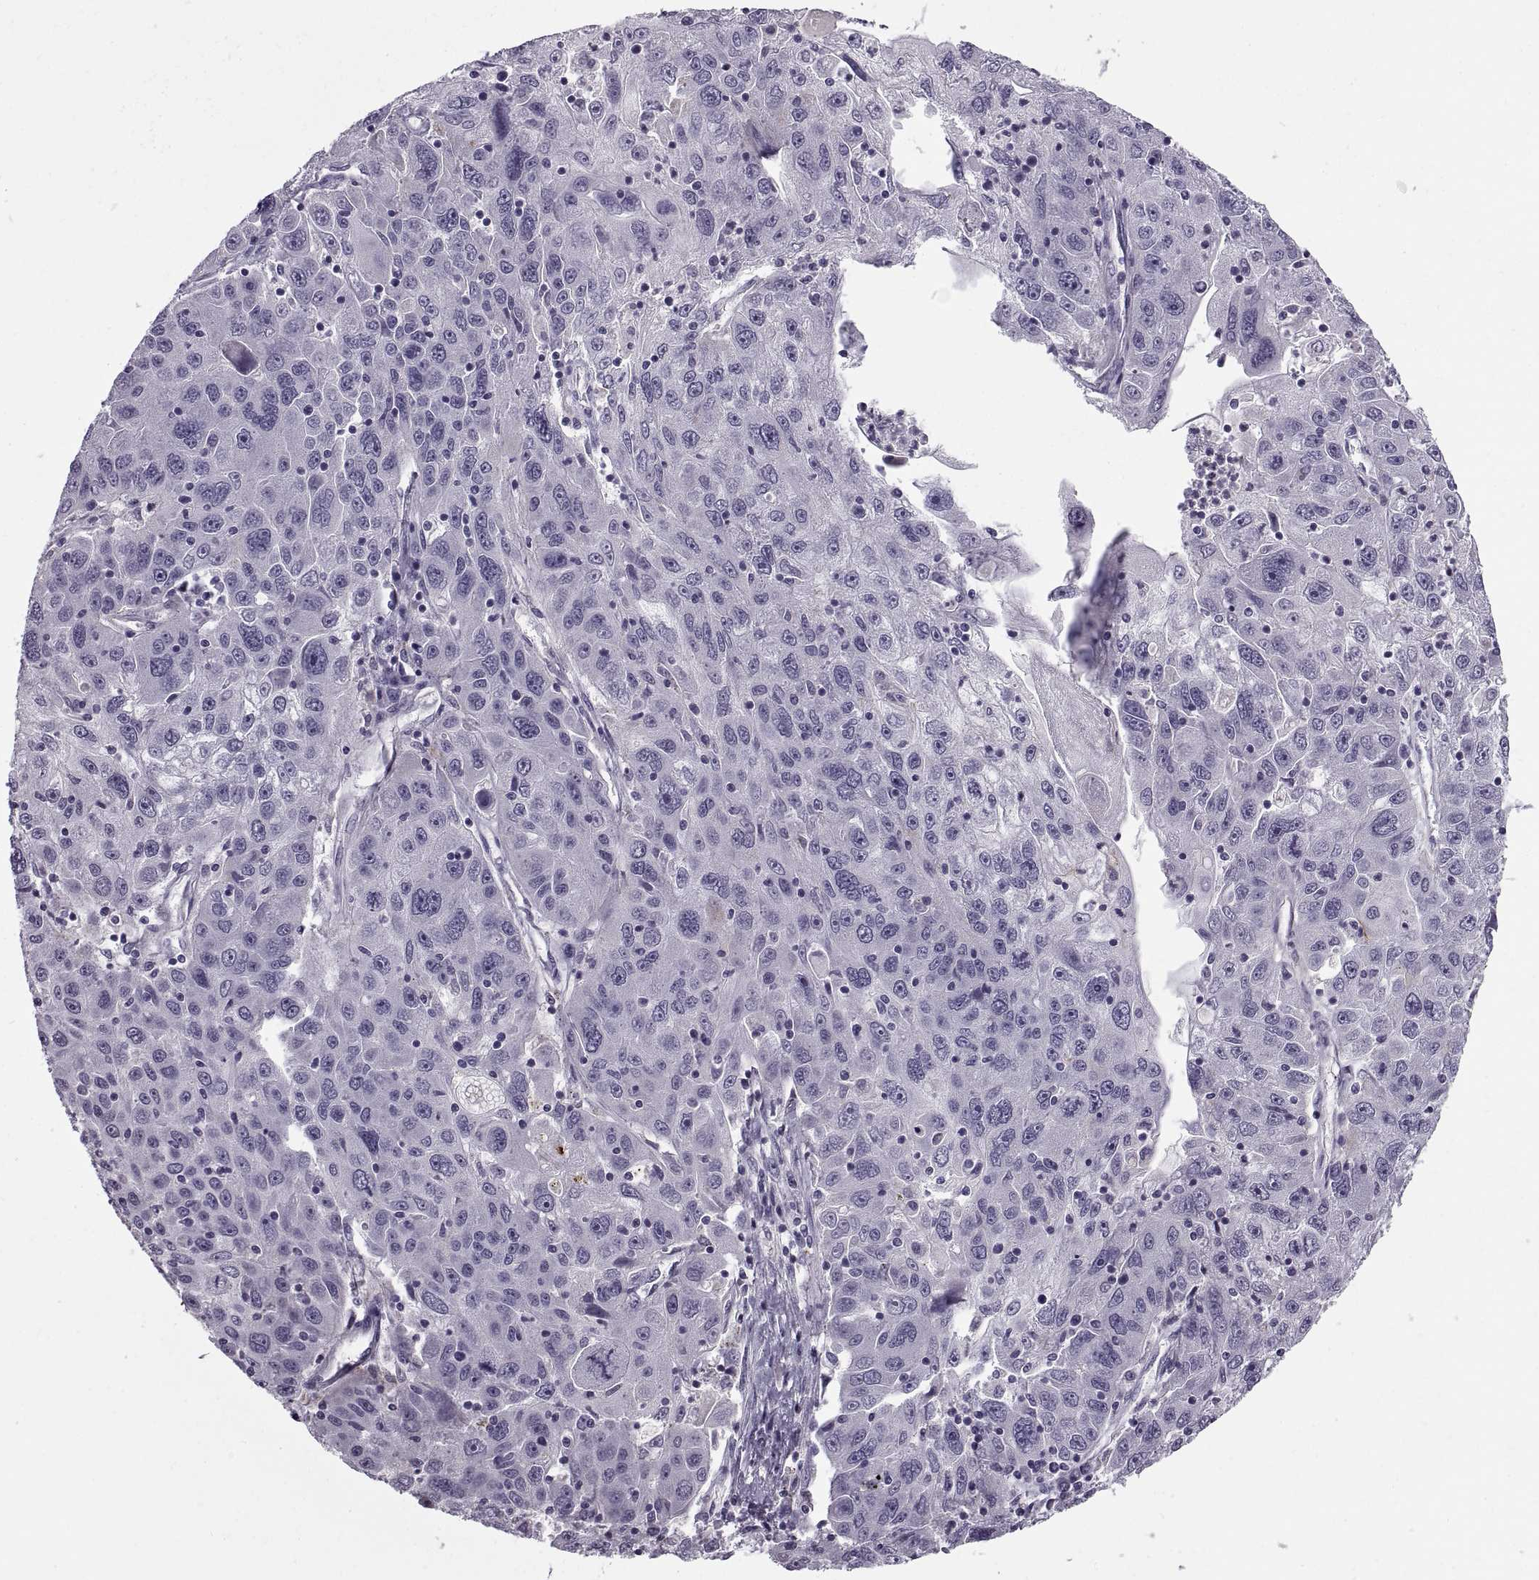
{"staining": {"intensity": "negative", "quantity": "none", "location": "none"}, "tissue": "stomach cancer", "cell_type": "Tumor cells", "image_type": "cancer", "snomed": [{"axis": "morphology", "description": "Adenocarcinoma, NOS"}, {"axis": "topography", "description": "Stomach"}], "caption": "Immunohistochemical staining of human stomach cancer reveals no significant positivity in tumor cells.", "gene": "CALCR", "patient": {"sex": "male", "age": 56}}